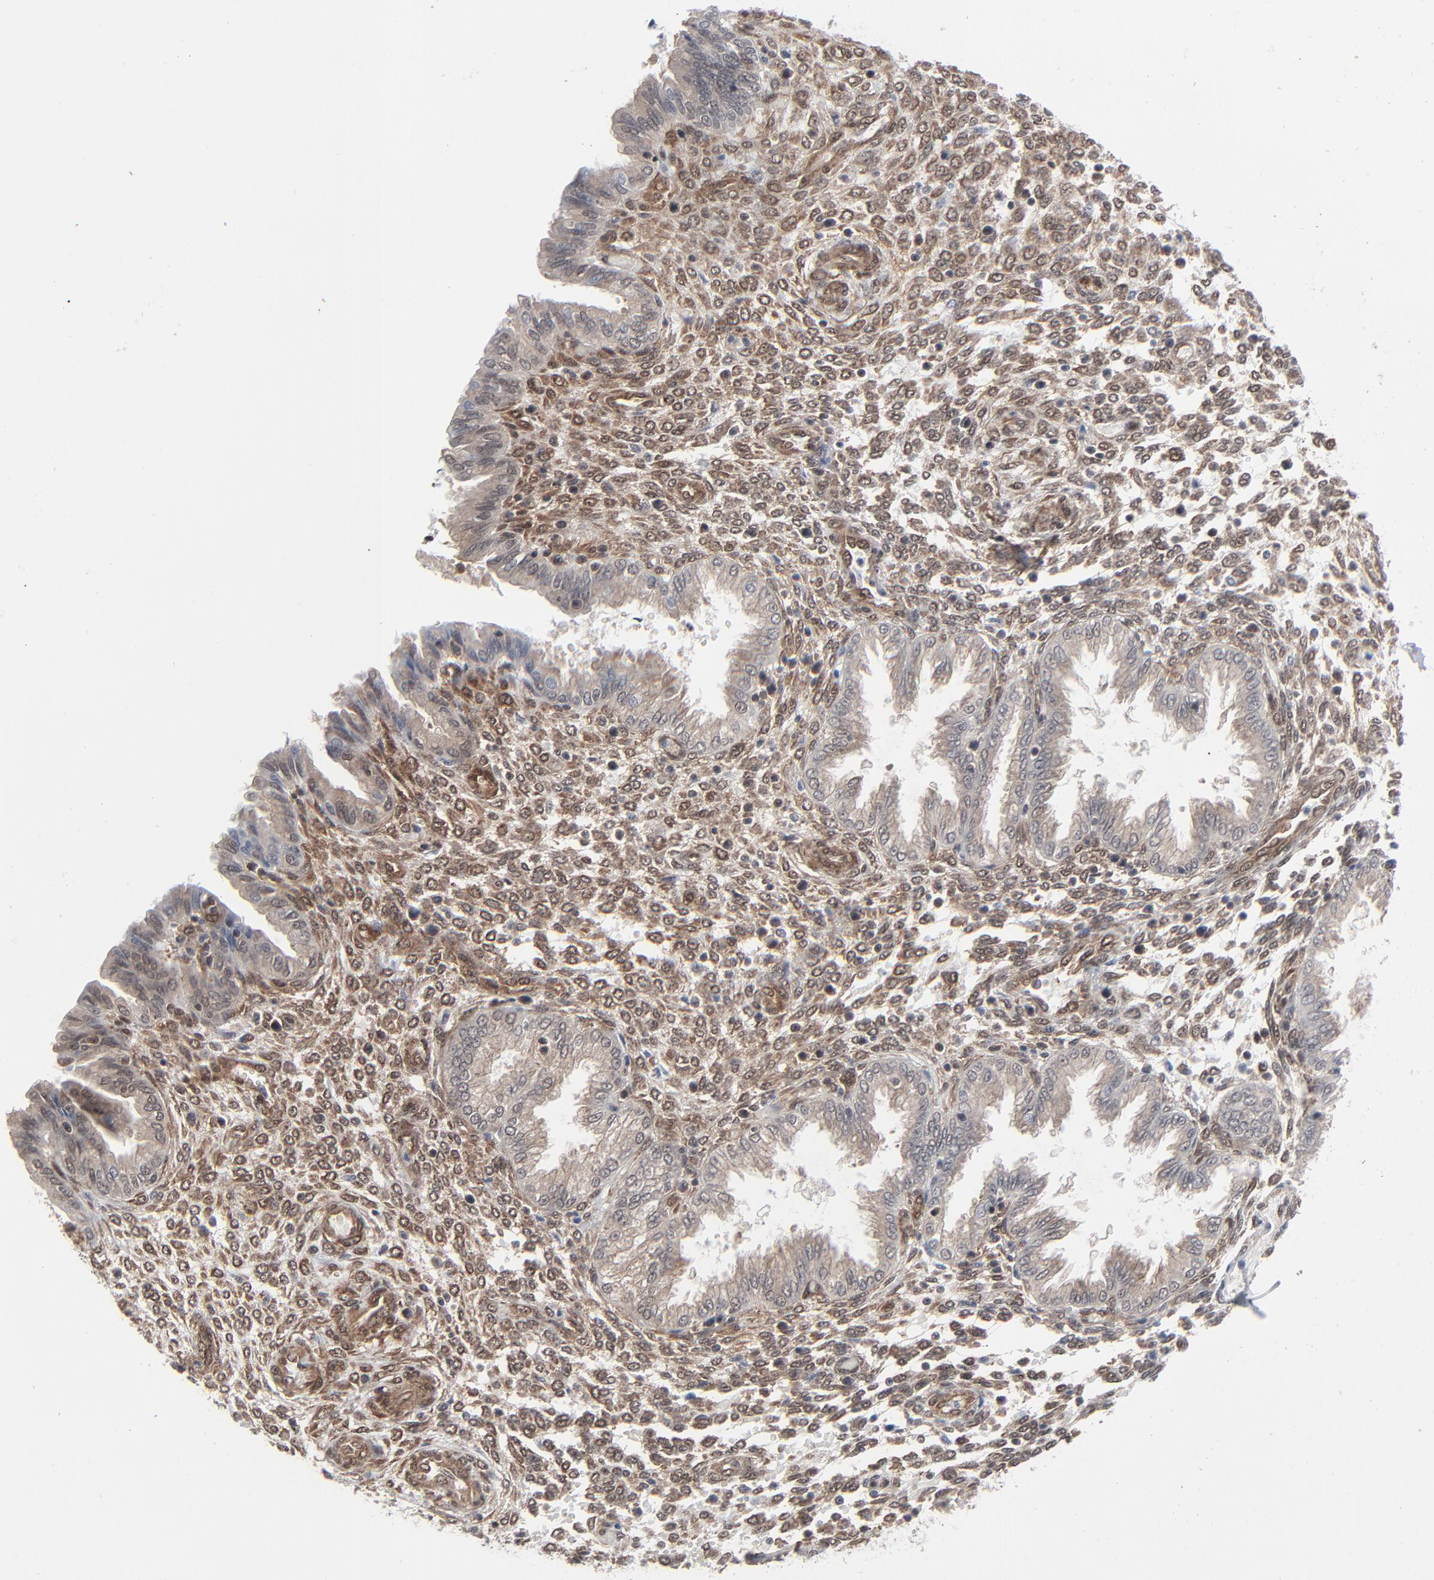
{"staining": {"intensity": "moderate", "quantity": ">75%", "location": "cytoplasmic/membranous,nuclear"}, "tissue": "endometrium", "cell_type": "Cells in endometrial stroma", "image_type": "normal", "snomed": [{"axis": "morphology", "description": "Normal tissue, NOS"}, {"axis": "topography", "description": "Endometrium"}], "caption": "A brown stain highlights moderate cytoplasmic/membranous,nuclear positivity of a protein in cells in endometrial stroma of normal human endometrium. (DAB (3,3'-diaminobenzidine) IHC with brightfield microscopy, high magnification).", "gene": "AKT1", "patient": {"sex": "female", "age": 33}}